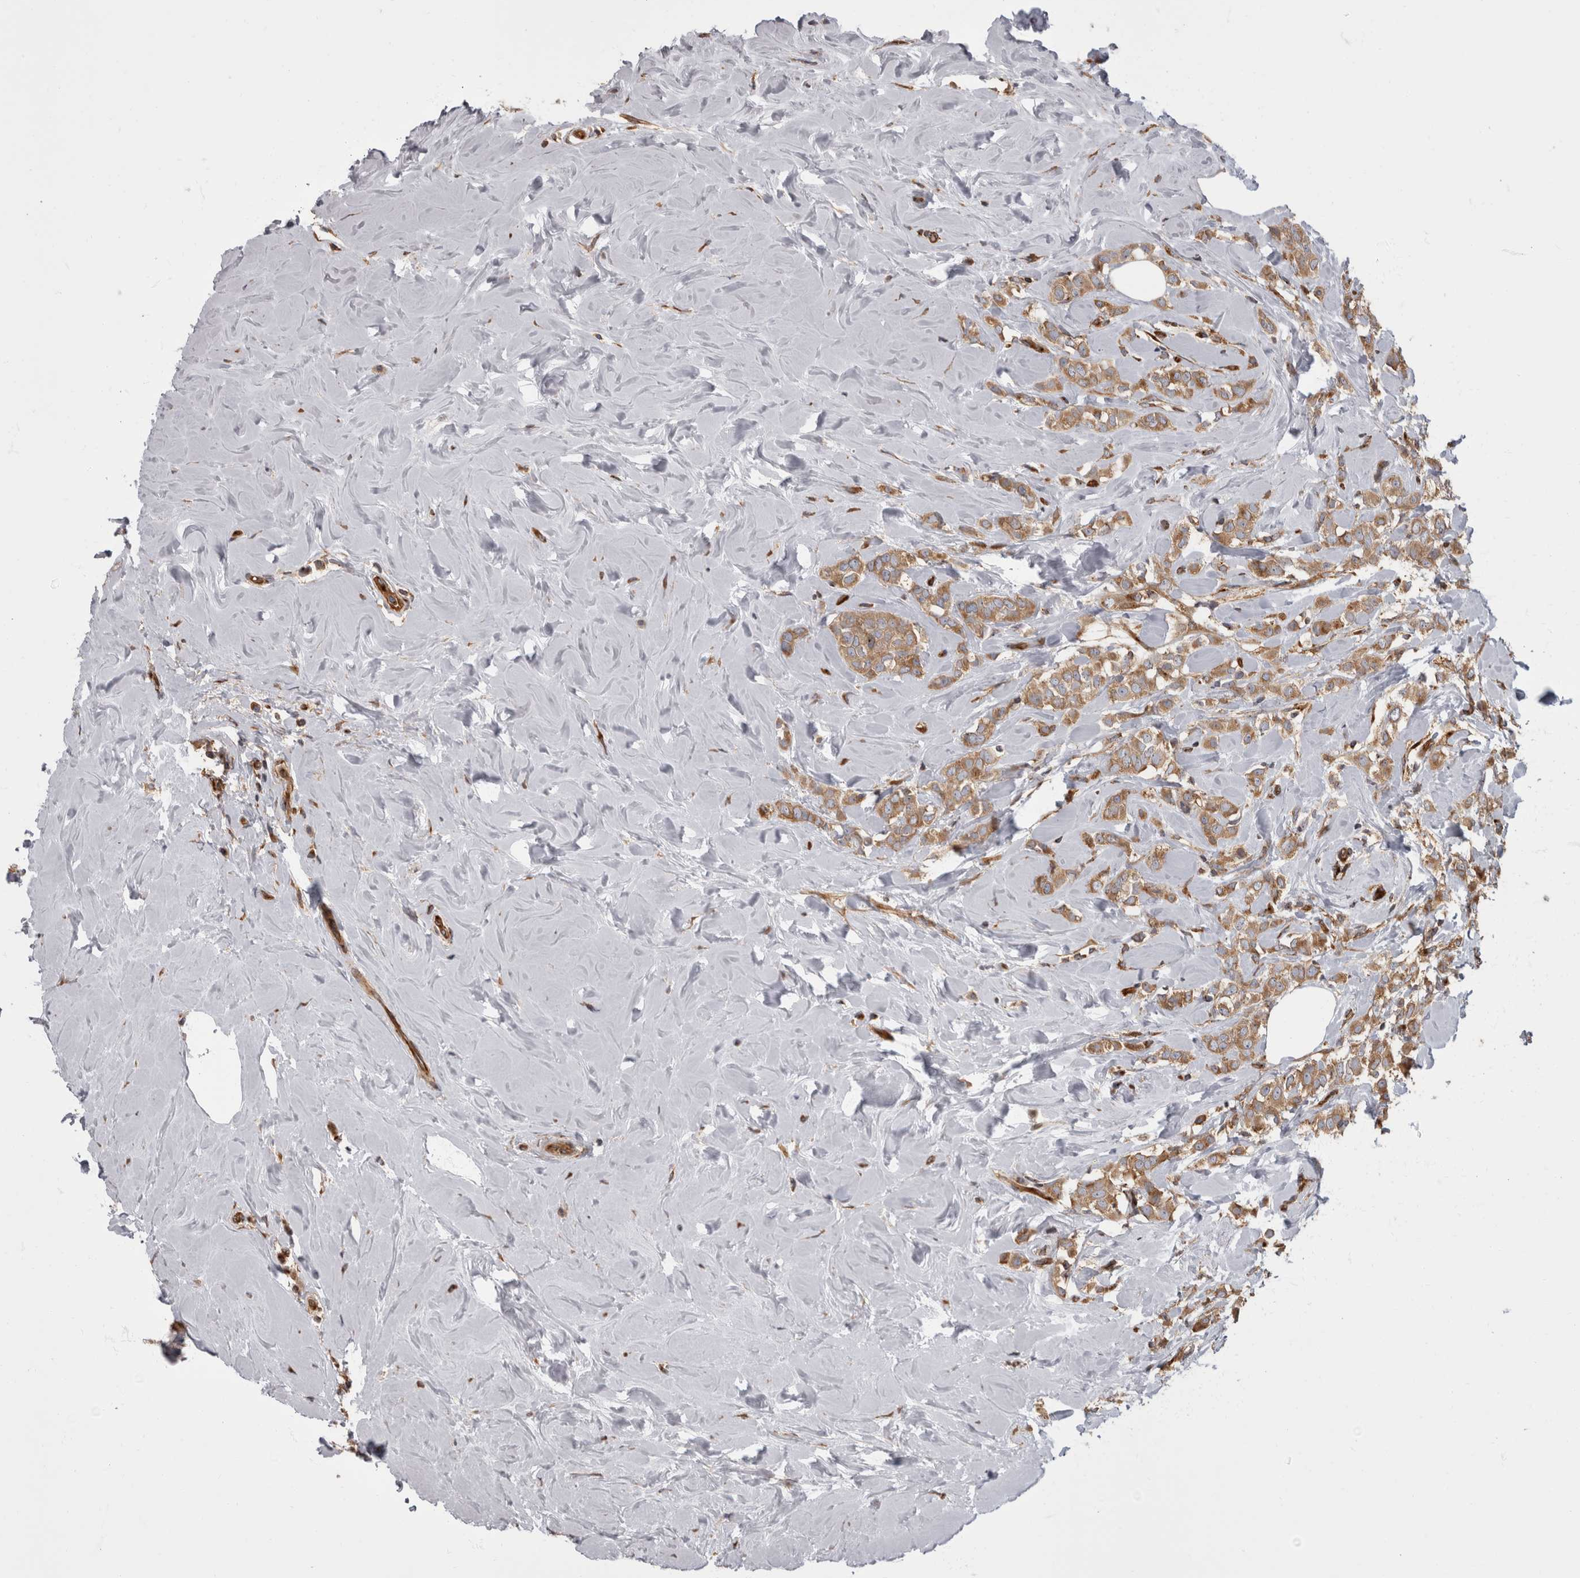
{"staining": {"intensity": "moderate", "quantity": ">75%", "location": "cytoplasmic/membranous"}, "tissue": "breast cancer", "cell_type": "Tumor cells", "image_type": "cancer", "snomed": [{"axis": "morphology", "description": "Lobular carcinoma"}, {"axis": "topography", "description": "Breast"}], "caption": "IHC of human breast lobular carcinoma shows medium levels of moderate cytoplasmic/membranous positivity in approximately >75% of tumor cells.", "gene": "HOOK3", "patient": {"sex": "female", "age": 47}}